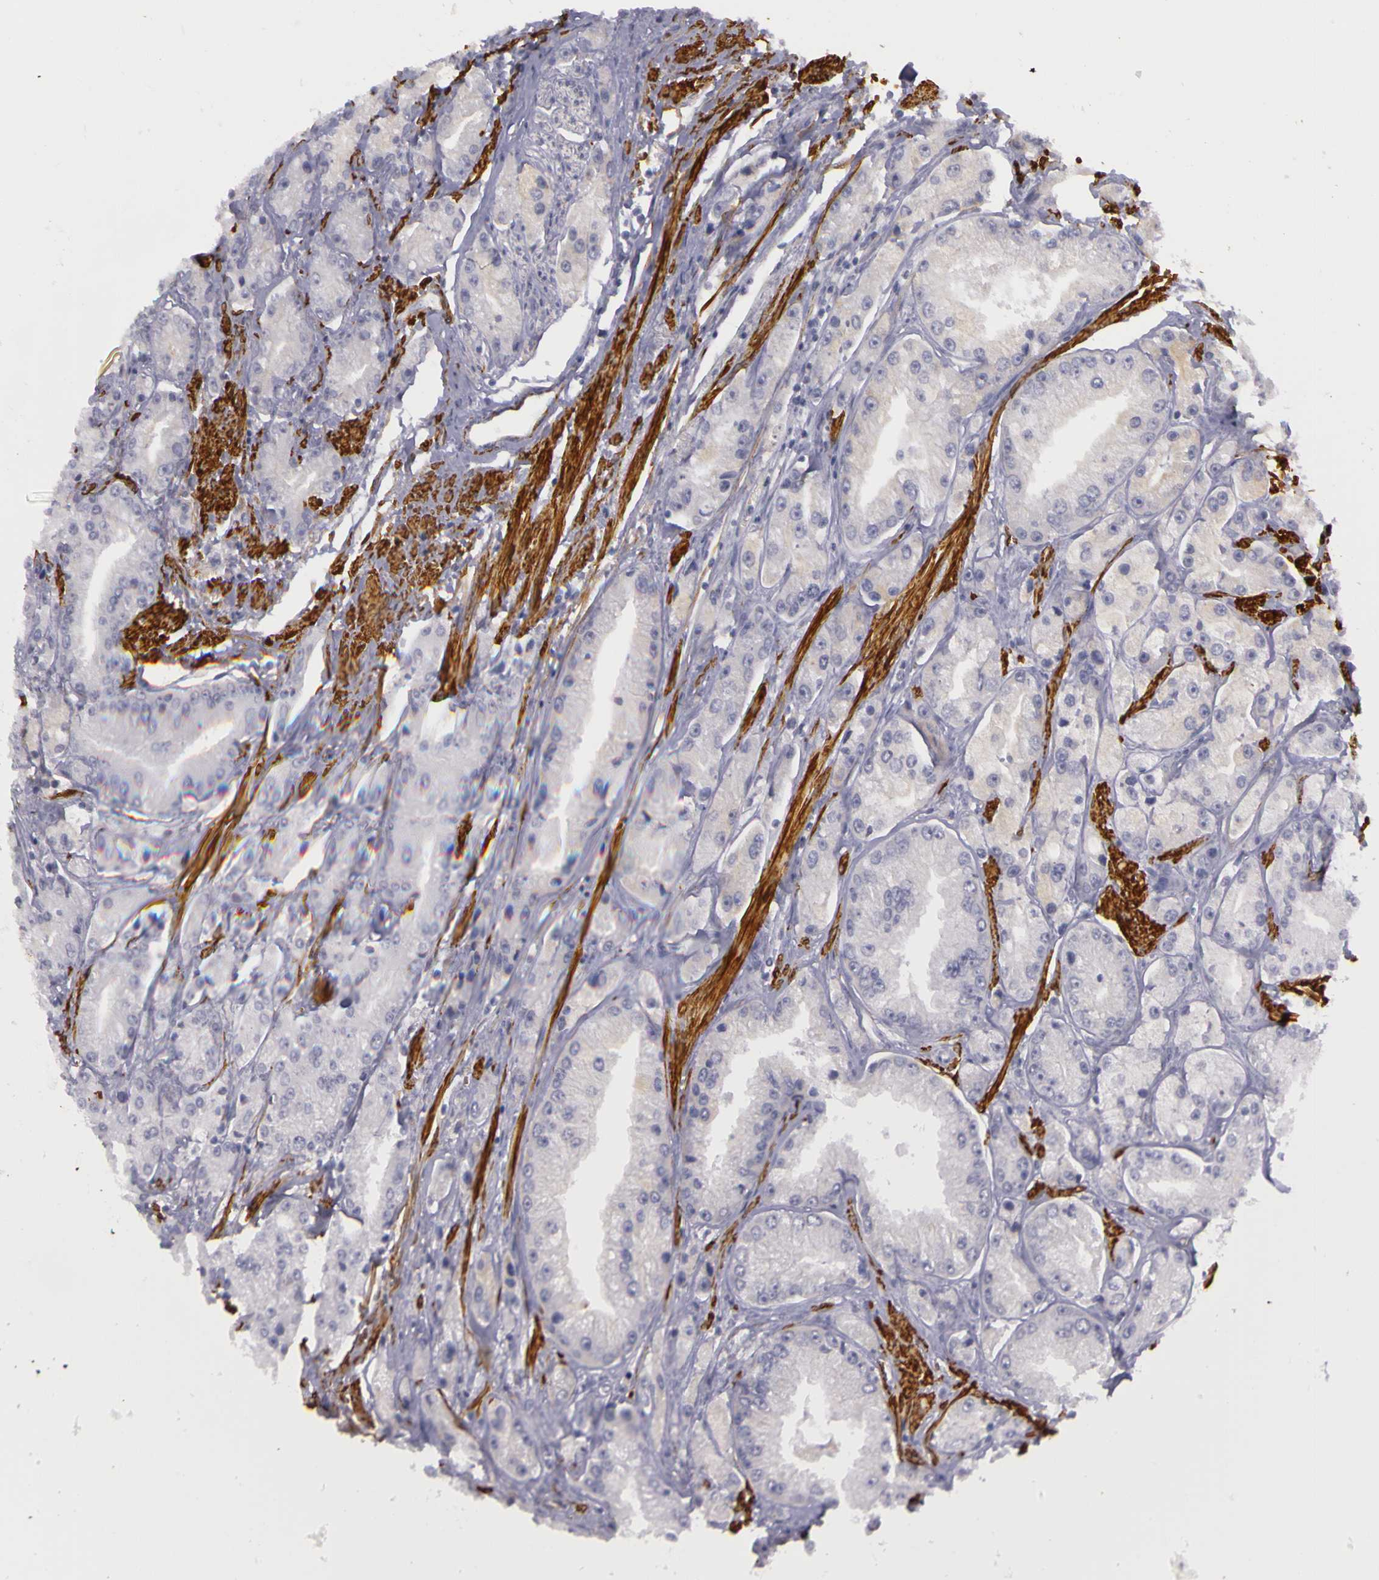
{"staining": {"intensity": "weak", "quantity": "25%-75%", "location": "cytoplasmic/membranous"}, "tissue": "prostate cancer", "cell_type": "Tumor cells", "image_type": "cancer", "snomed": [{"axis": "morphology", "description": "Adenocarcinoma, Medium grade"}, {"axis": "topography", "description": "Prostate"}], "caption": "Protein staining by immunohistochemistry (IHC) displays weak cytoplasmic/membranous positivity in about 25%-75% of tumor cells in prostate medium-grade adenocarcinoma.", "gene": "CNTN2", "patient": {"sex": "male", "age": 72}}